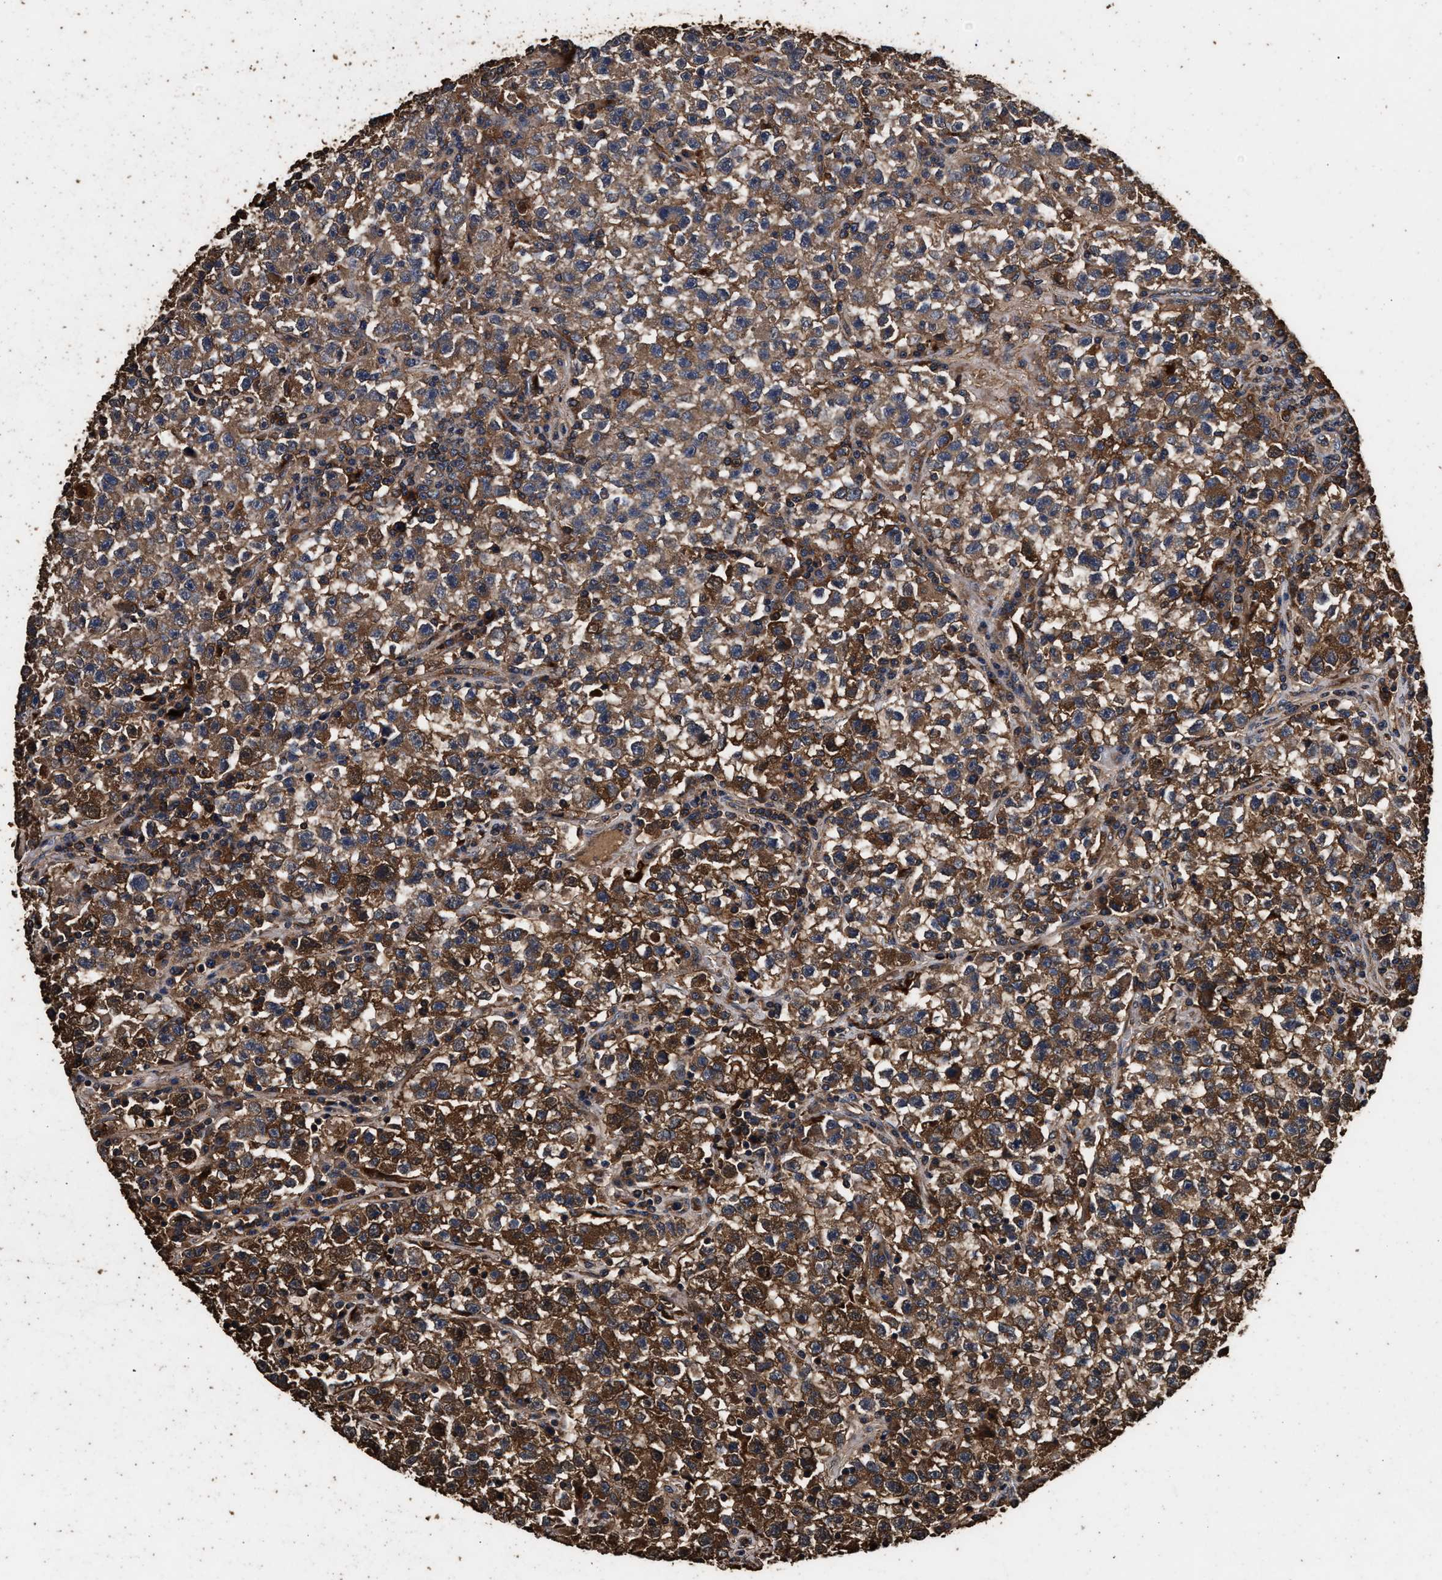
{"staining": {"intensity": "moderate", "quantity": ">75%", "location": "cytoplasmic/membranous"}, "tissue": "testis cancer", "cell_type": "Tumor cells", "image_type": "cancer", "snomed": [{"axis": "morphology", "description": "Seminoma, NOS"}, {"axis": "topography", "description": "Testis"}], "caption": "A histopathology image of human testis seminoma stained for a protein exhibits moderate cytoplasmic/membranous brown staining in tumor cells. (DAB = brown stain, brightfield microscopy at high magnification).", "gene": "KYAT1", "patient": {"sex": "male", "age": 22}}